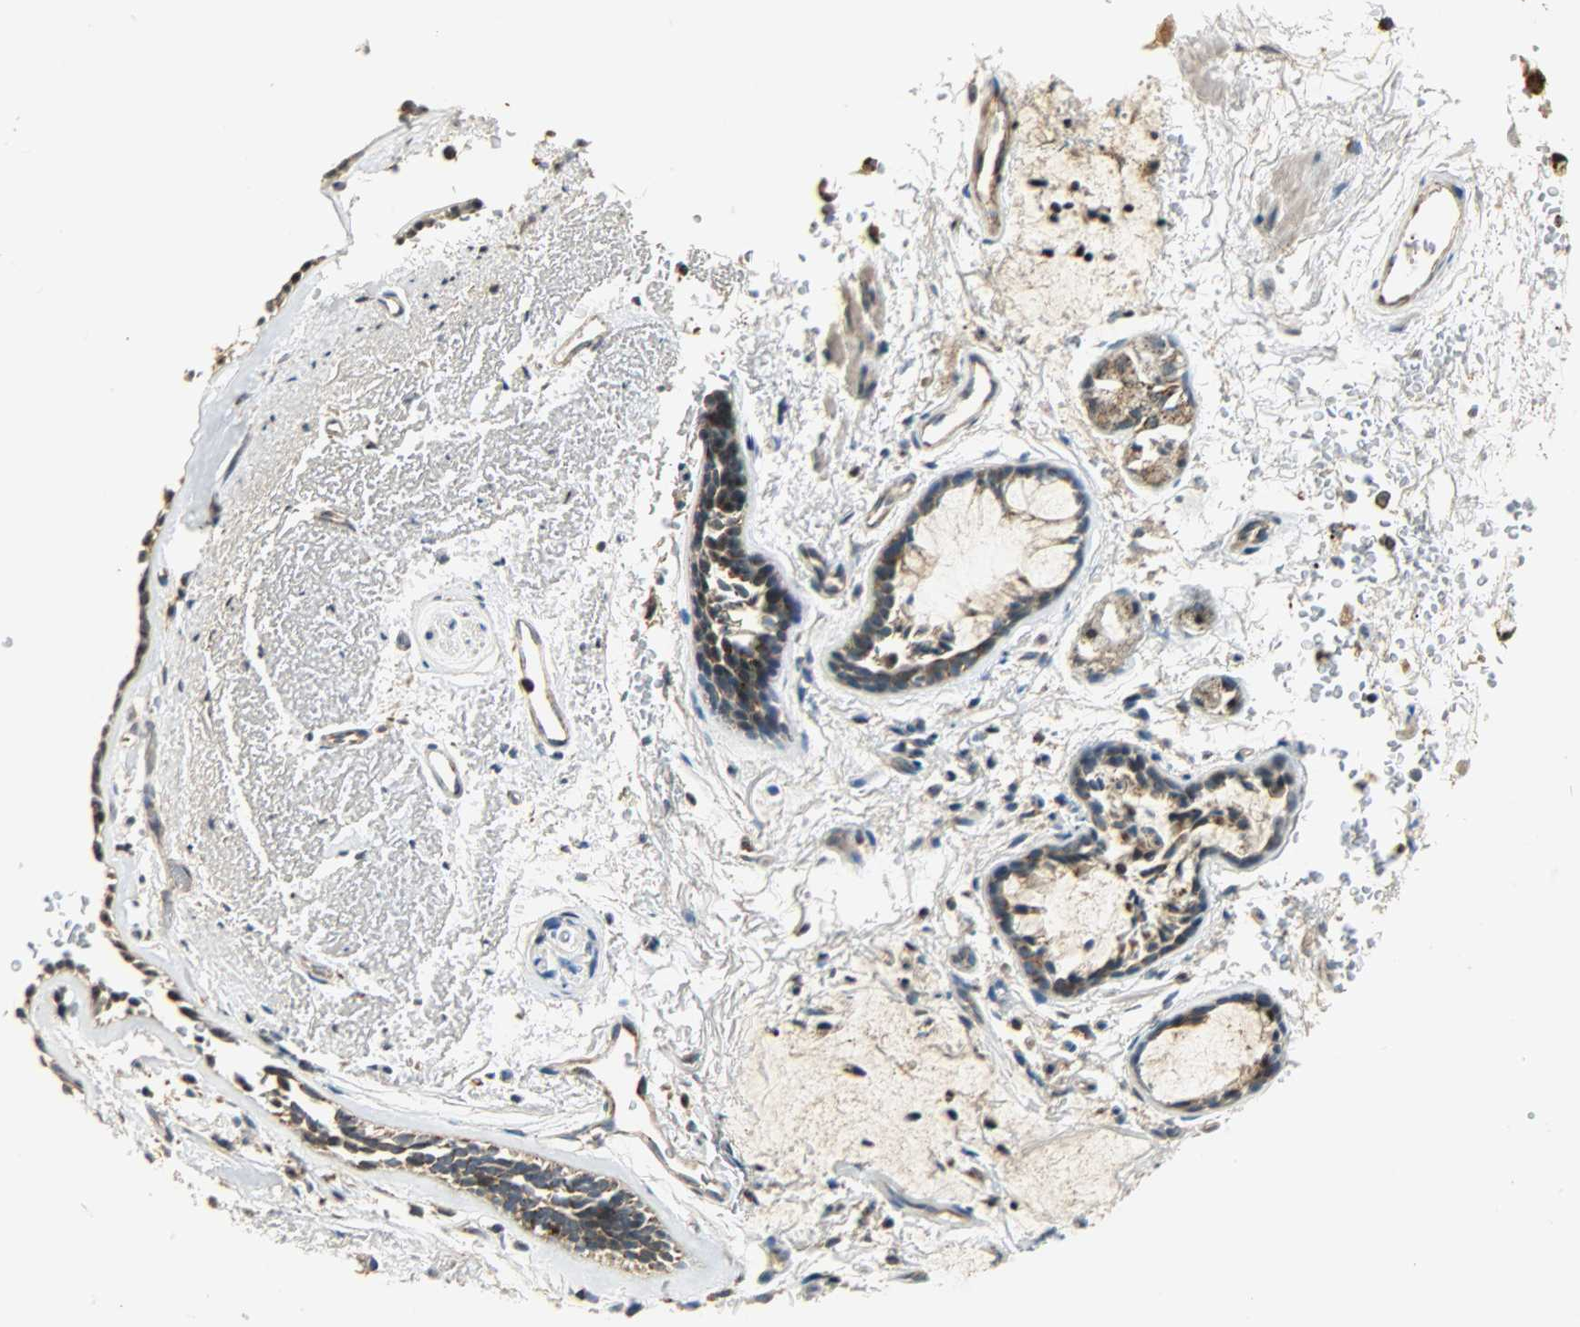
{"staining": {"intensity": "strong", "quantity": ">75%", "location": "cytoplasmic/membranous"}, "tissue": "bronchus", "cell_type": "Respiratory epithelial cells", "image_type": "normal", "snomed": [{"axis": "morphology", "description": "Normal tissue, NOS"}, {"axis": "morphology", "description": "Adenocarcinoma, NOS"}, {"axis": "topography", "description": "Bronchus"}, {"axis": "topography", "description": "Lung"}], "caption": "IHC micrograph of benign bronchus stained for a protein (brown), which exhibits high levels of strong cytoplasmic/membranous staining in approximately >75% of respiratory epithelial cells.", "gene": "HDHD5", "patient": {"sex": "male", "age": 71}}